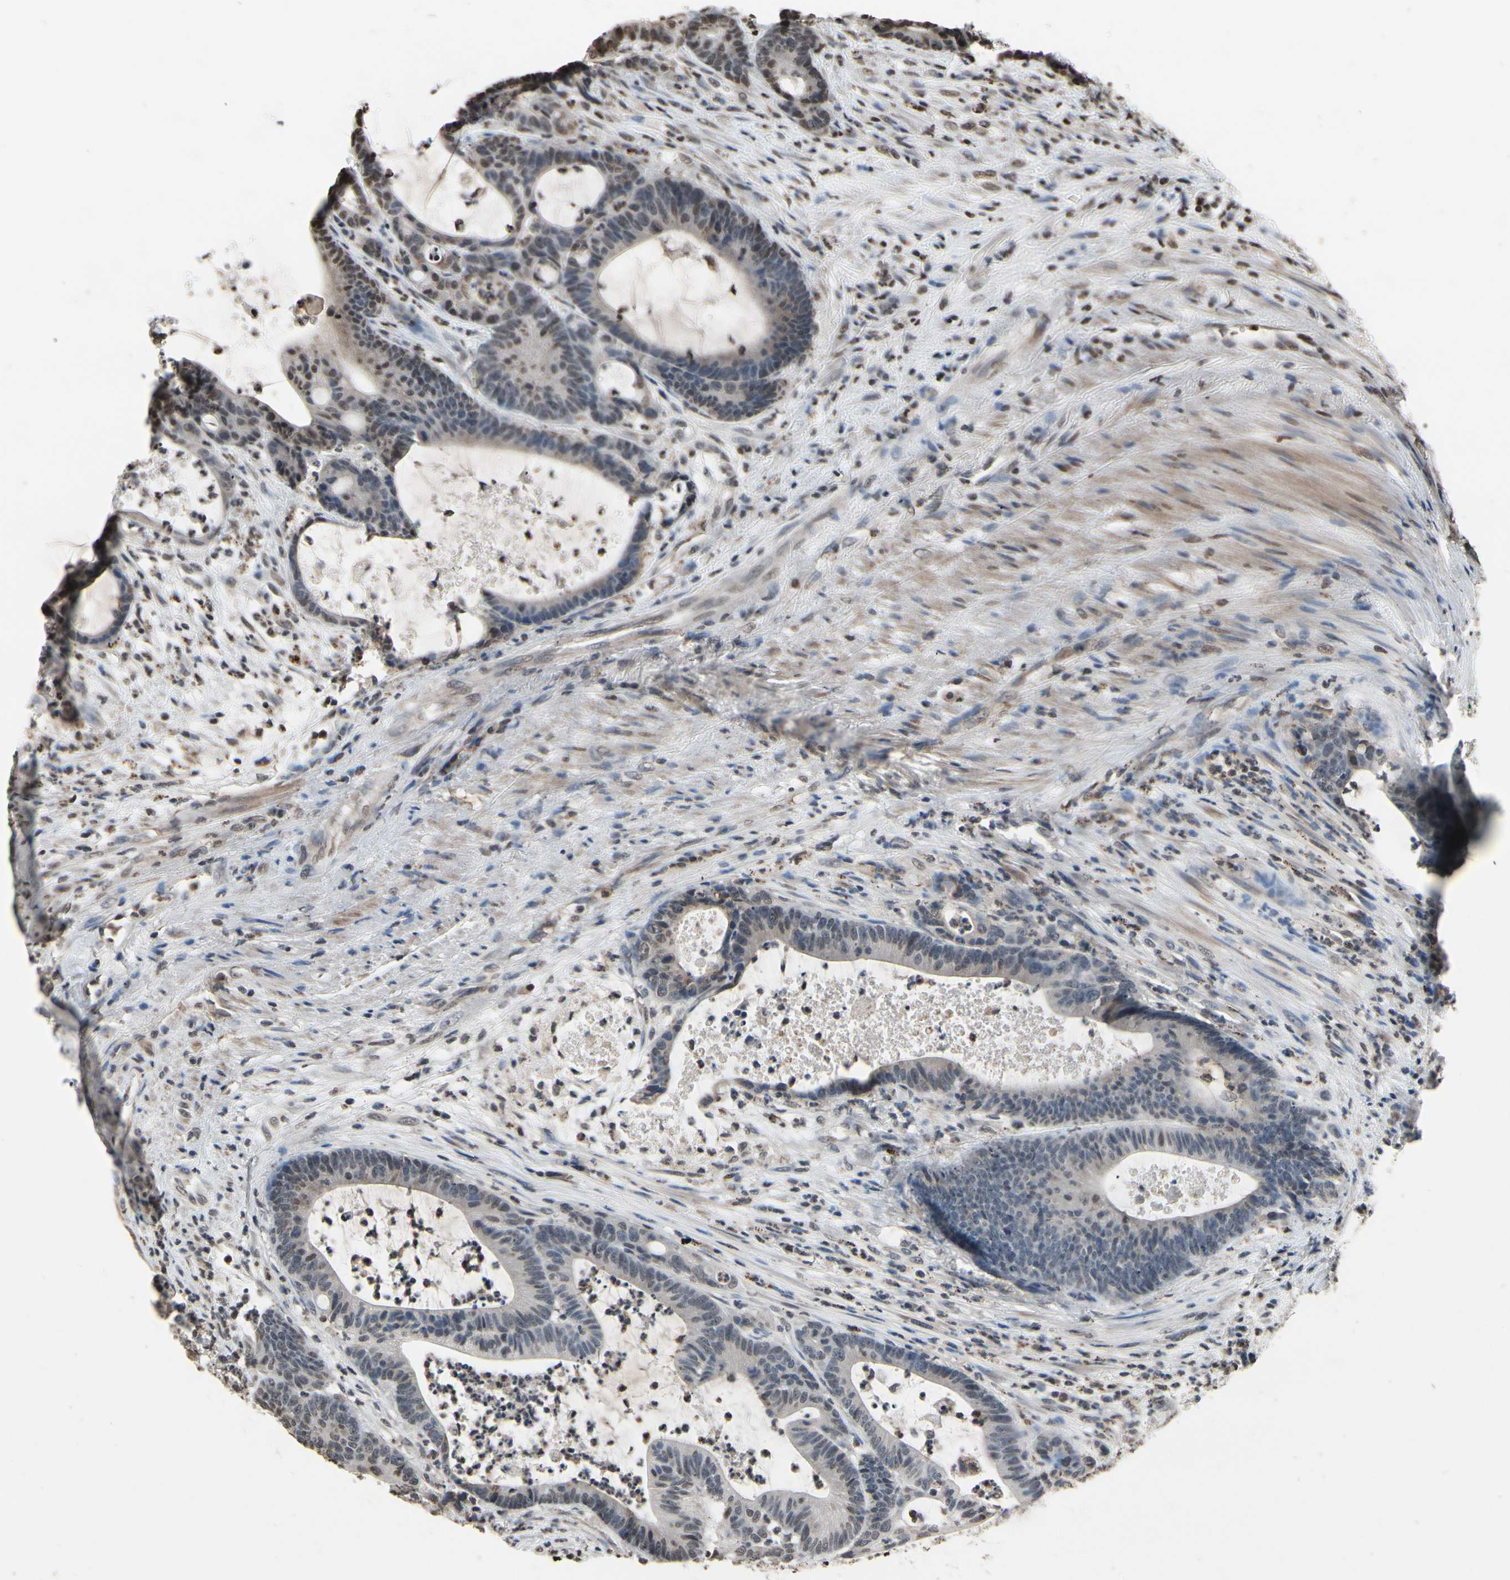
{"staining": {"intensity": "moderate", "quantity": "25%-75%", "location": "nuclear"}, "tissue": "colorectal cancer", "cell_type": "Tumor cells", "image_type": "cancer", "snomed": [{"axis": "morphology", "description": "Adenocarcinoma, NOS"}, {"axis": "topography", "description": "Colon"}], "caption": "The immunohistochemical stain highlights moderate nuclear expression in tumor cells of colorectal adenocarcinoma tissue.", "gene": "HIPK2", "patient": {"sex": "female", "age": 84}}